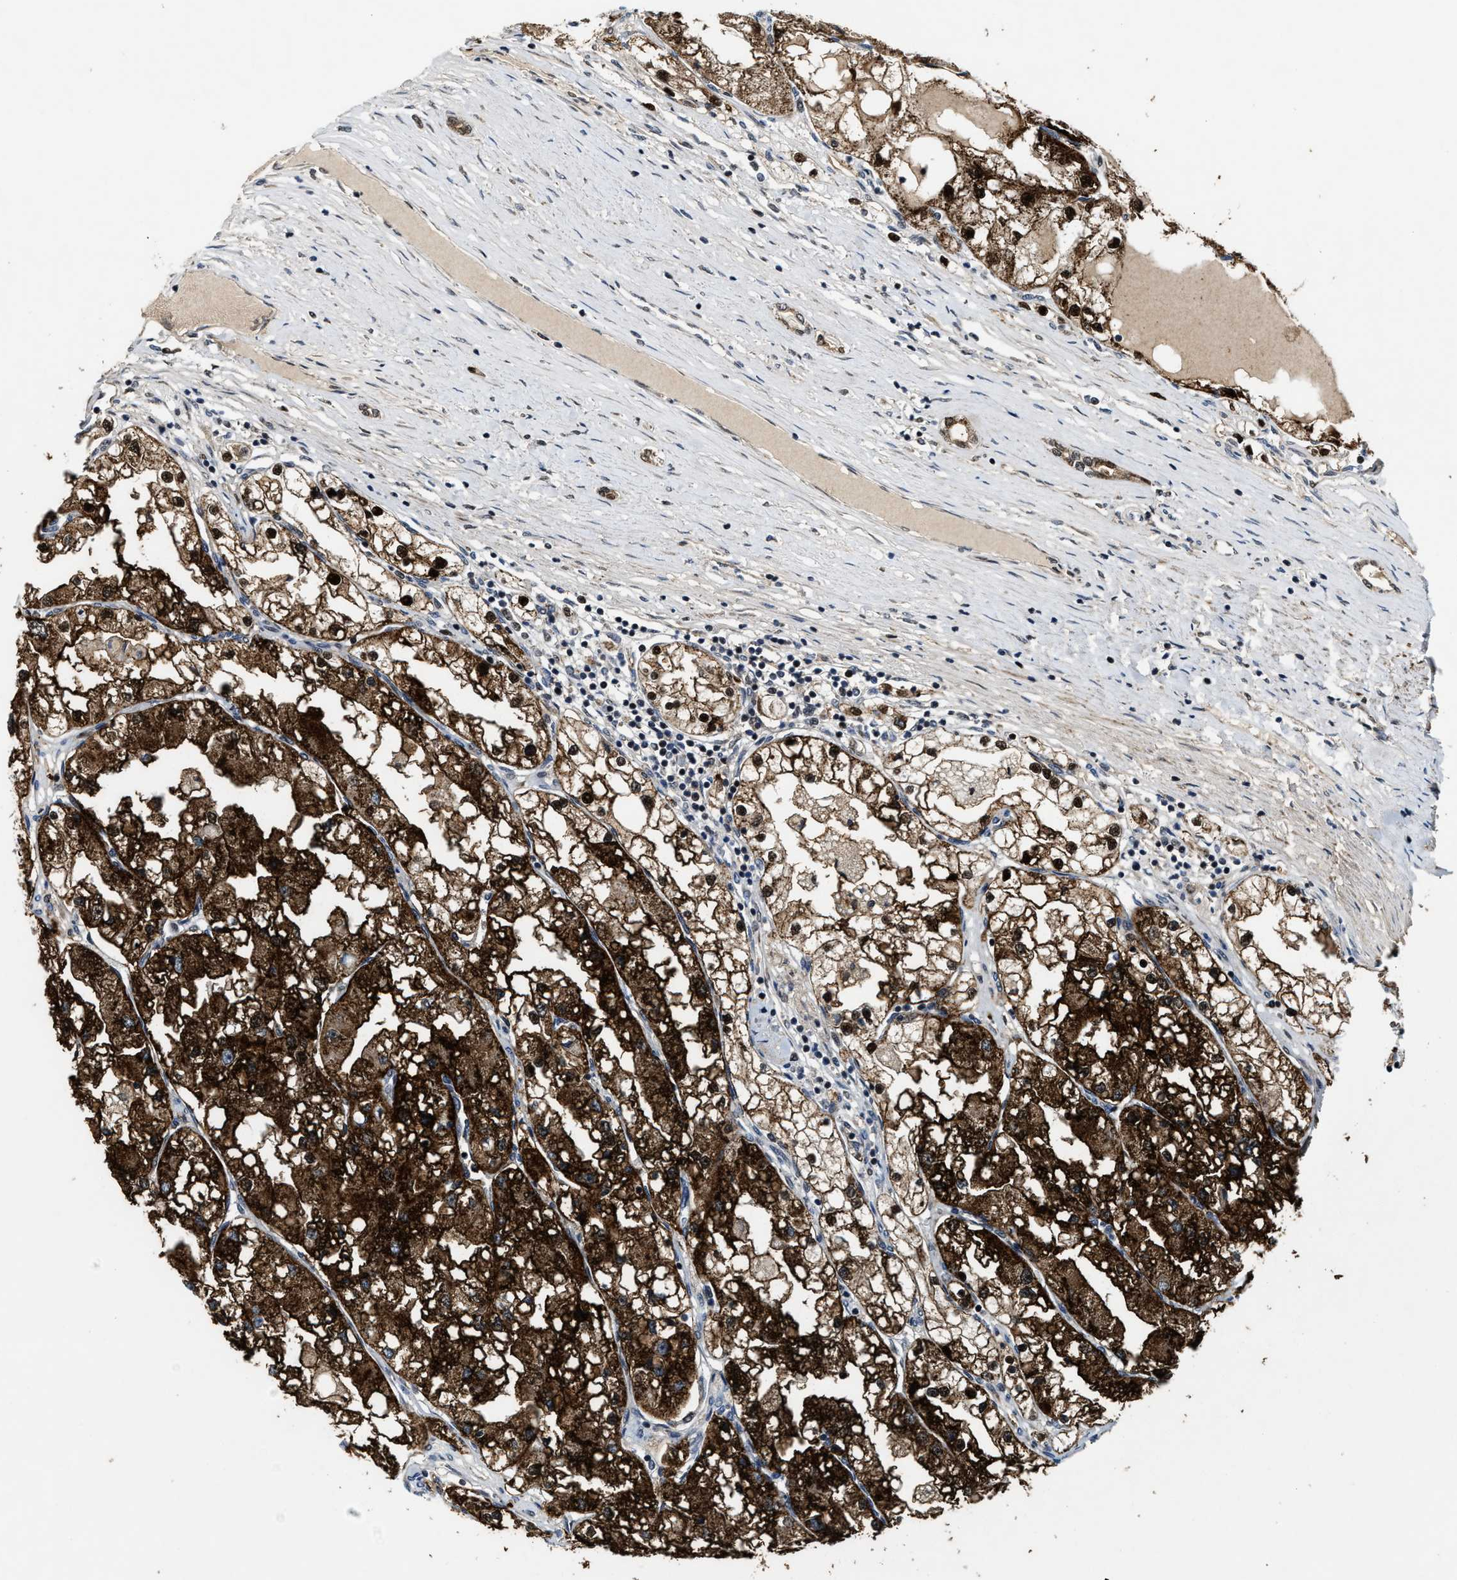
{"staining": {"intensity": "strong", "quantity": ">75%", "location": "cytoplasmic/membranous,nuclear"}, "tissue": "renal cancer", "cell_type": "Tumor cells", "image_type": "cancer", "snomed": [{"axis": "morphology", "description": "Adenocarcinoma, NOS"}, {"axis": "topography", "description": "Kidney"}], "caption": "Protein staining of renal cancer (adenocarcinoma) tissue reveals strong cytoplasmic/membranous and nuclear expression in approximately >75% of tumor cells. (DAB (3,3'-diaminobenzidine) IHC, brown staining for protein, blue staining for nuclei).", "gene": "ZNF250", "patient": {"sex": "male", "age": 68}}